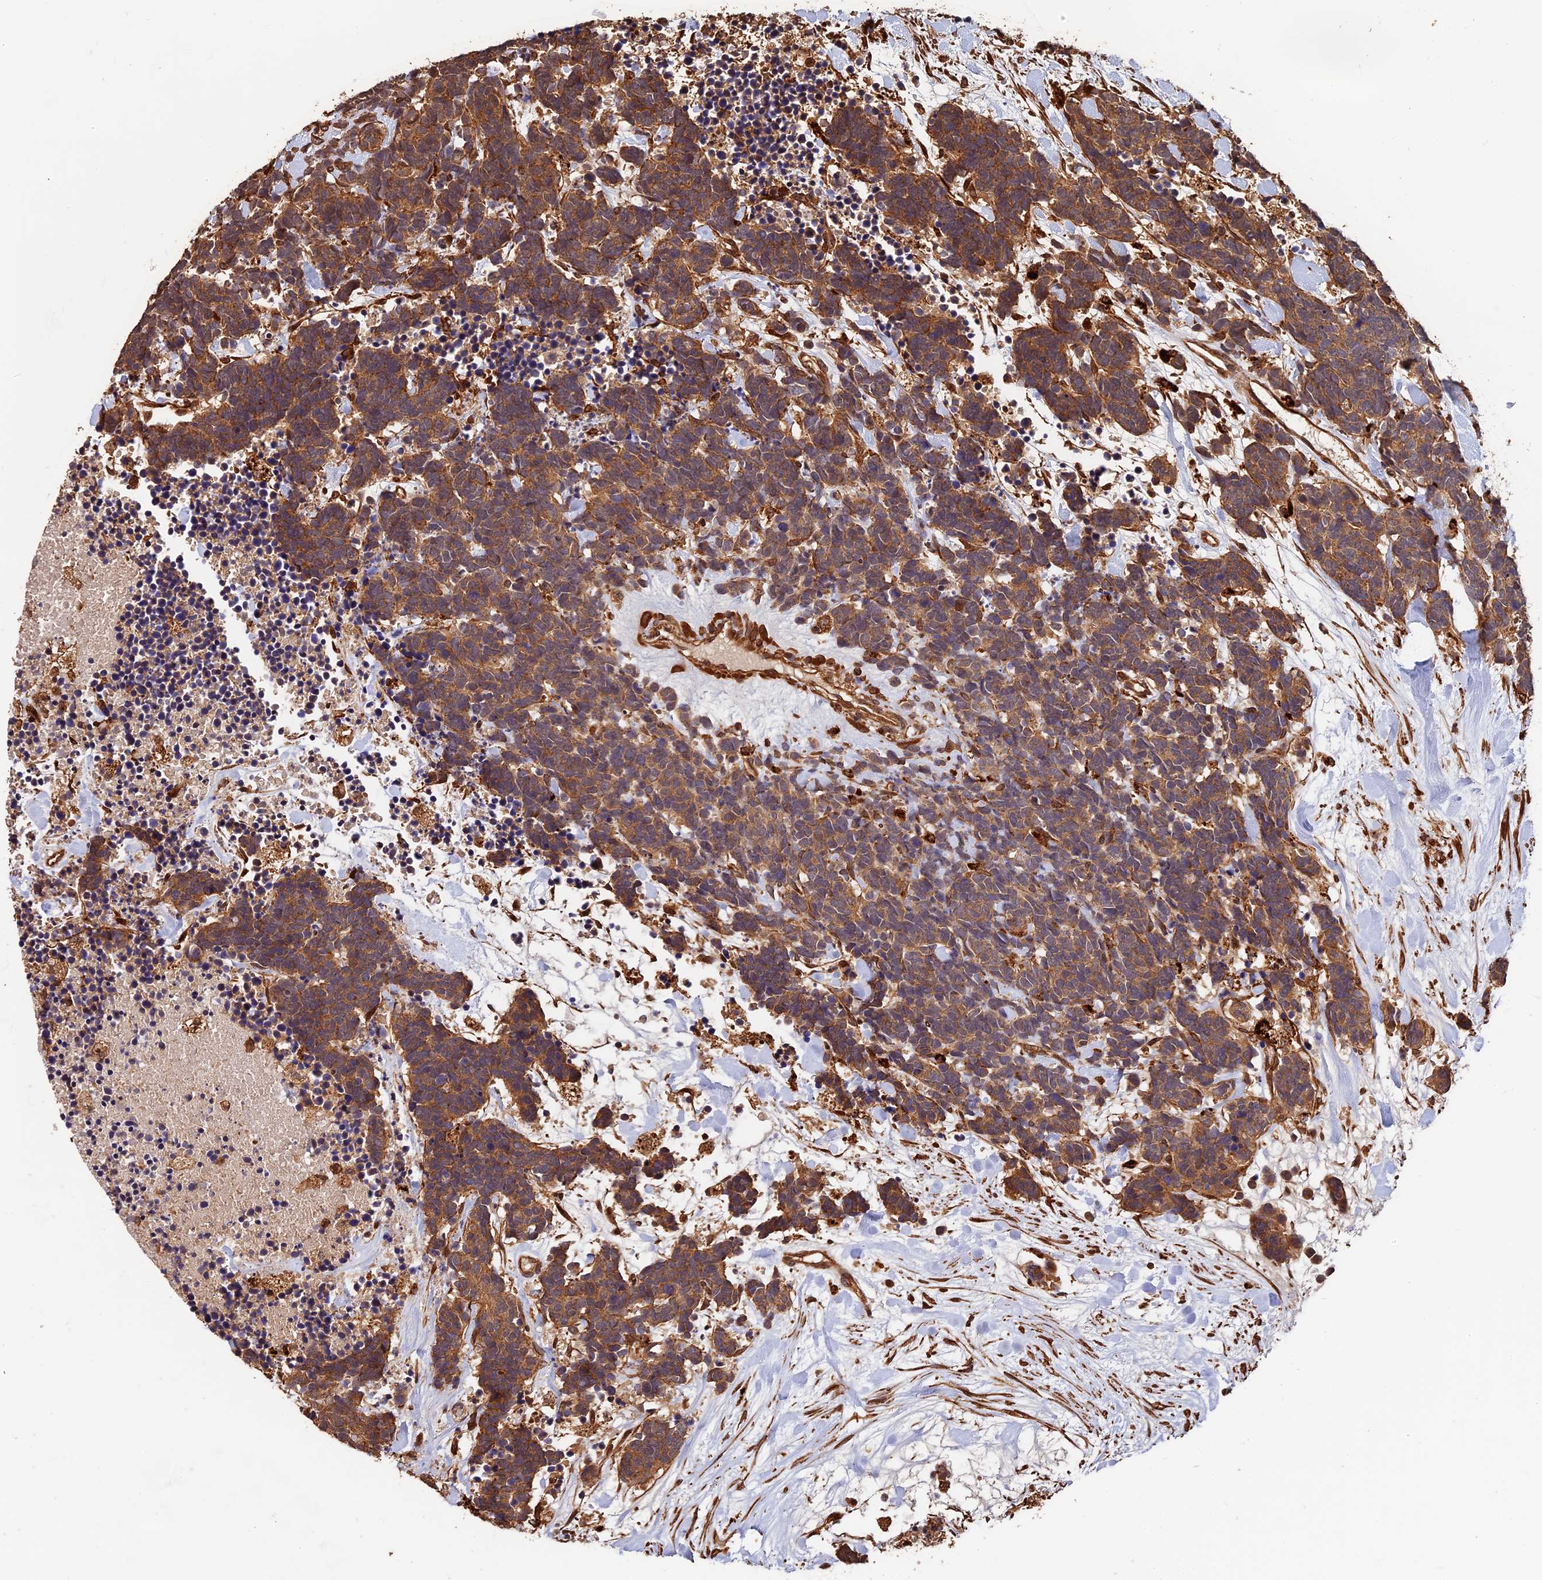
{"staining": {"intensity": "moderate", "quantity": ">75%", "location": "cytoplasmic/membranous"}, "tissue": "carcinoid", "cell_type": "Tumor cells", "image_type": "cancer", "snomed": [{"axis": "morphology", "description": "Carcinoma, NOS"}, {"axis": "morphology", "description": "Carcinoid, malignant, NOS"}, {"axis": "topography", "description": "Prostate"}], "caption": "There is medium levels of moderate cytoplasmic/membranous expression in tumor cells of malignant carcinoid, as demonstrated by immunohistochemical staining (brown color).", "gene": "MMP15", "patient": {"sex": "male", "age": 57}}